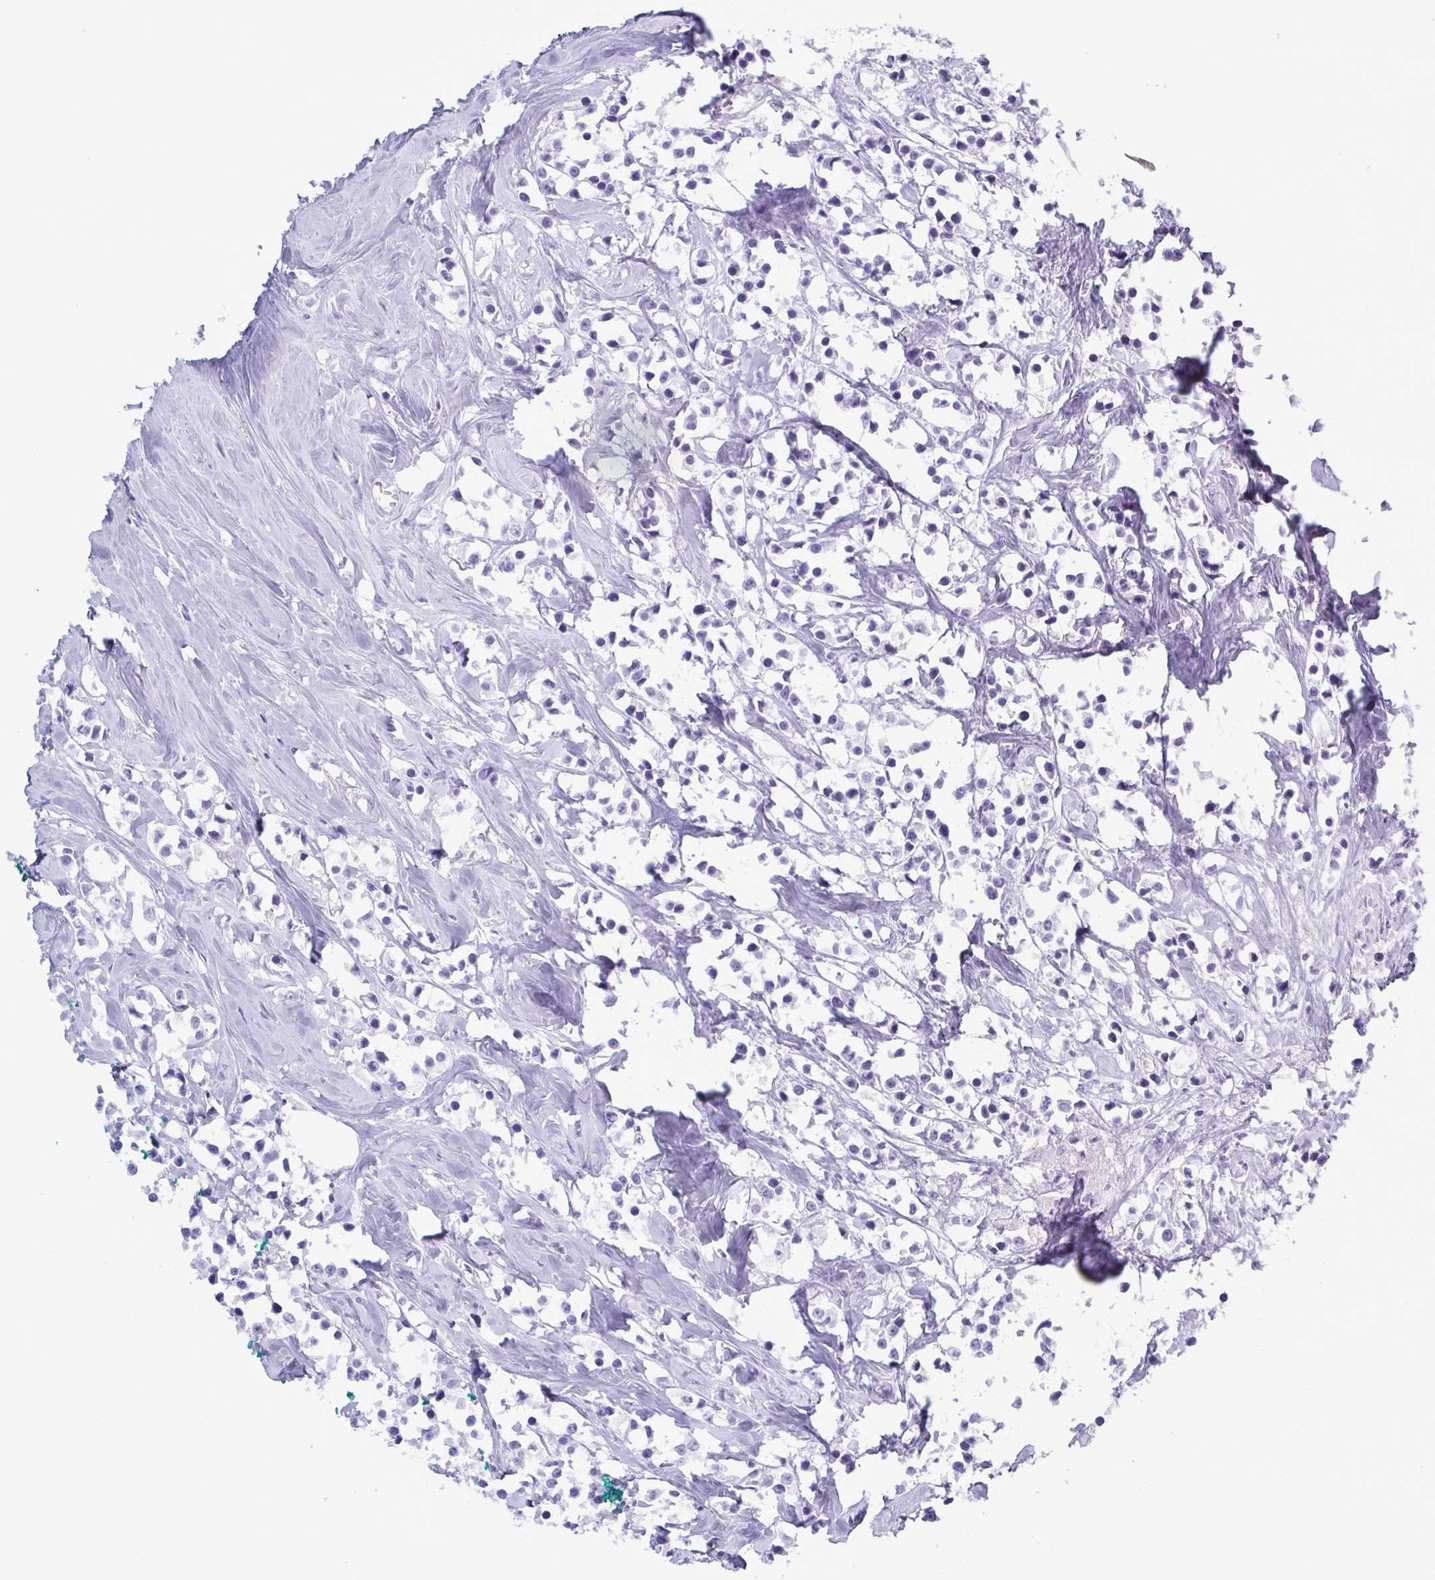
{"staining": {"intensity": "negative", "quantity": "none", "location": "none"}, "tissue": "breast cancer", "cell_type": "Tumor cells", "image_type": "cancer", "snomed": [{"axis": "morphology", "description": "Duct carcinoma"}, {"axis": "topography", "description": "Breast"}], "caption": "Immunohistochemistry image of neoplastic tissue: breast cancer (infiltrating ductal carcinoma) stained with DAB reveals no significant protein positivity in tumor cells.", "gene": "LTF", "patient": {"sex": "female", "age": 80}}